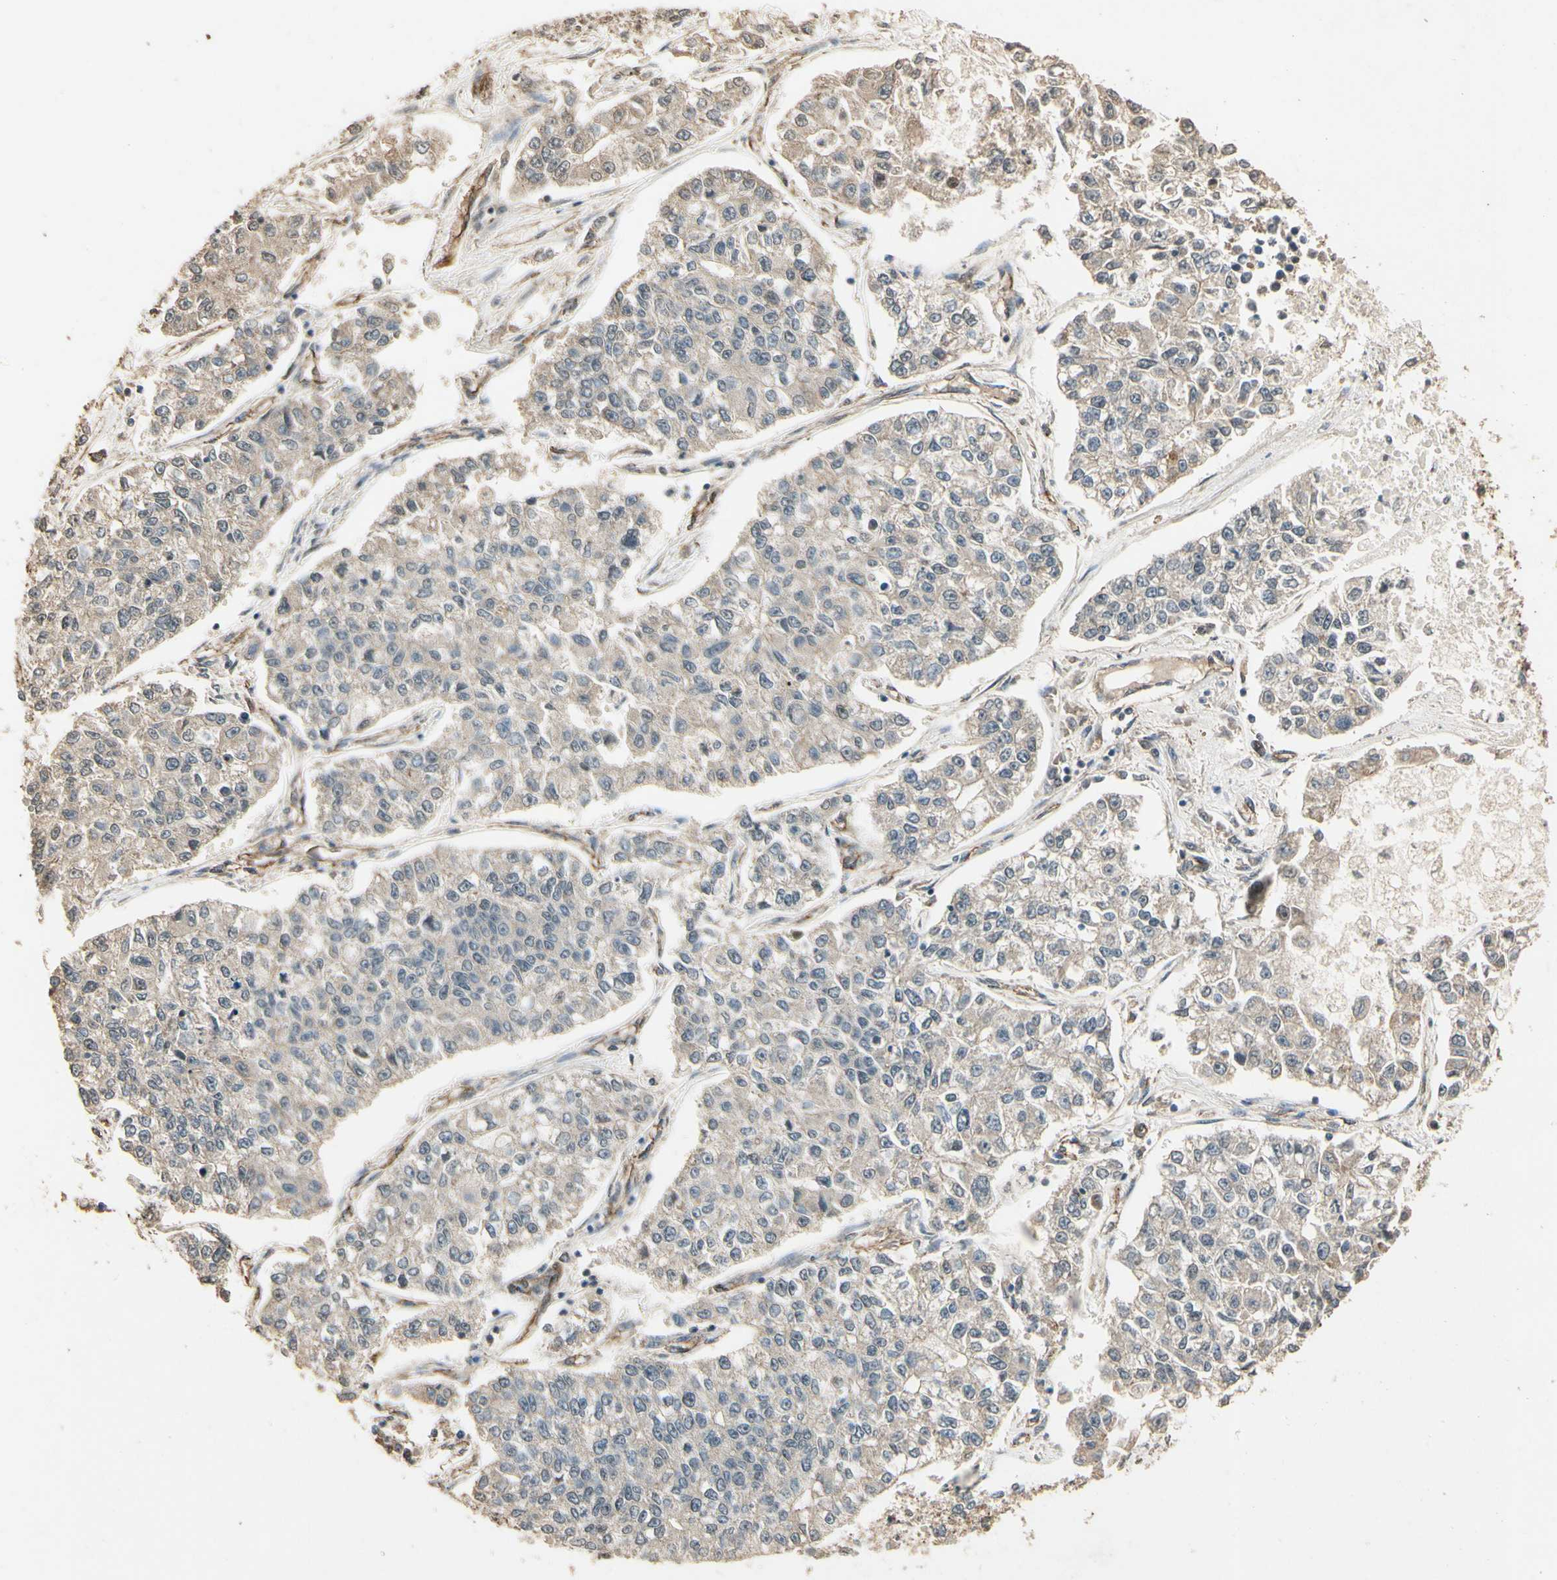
{"staining": {"intensity": "weak", "quantity": "<25%", "location": "cytoplasmic/membranous"}, "tissue": "lung cancer", "cell_type": "Tumor cells", "image_type": "cancer", "snomed": [{"axis": "morphology", "description": "Adenocarcinoma, NOS"}, {"axis": "topography", "description": "Lung"}], "caption": "Immunohistochemistry (IHC) image of neoplastic tissue: human adenocarcinoma (lung) stained with DAB (3,3'-diaminobenzidine) shows no significant protein staining in tumor cells. (DAB immunohistochemistry with hematoxylin counter stain).", "gene": "RNF180", "patient": {"sex": "male", "age": 49}}